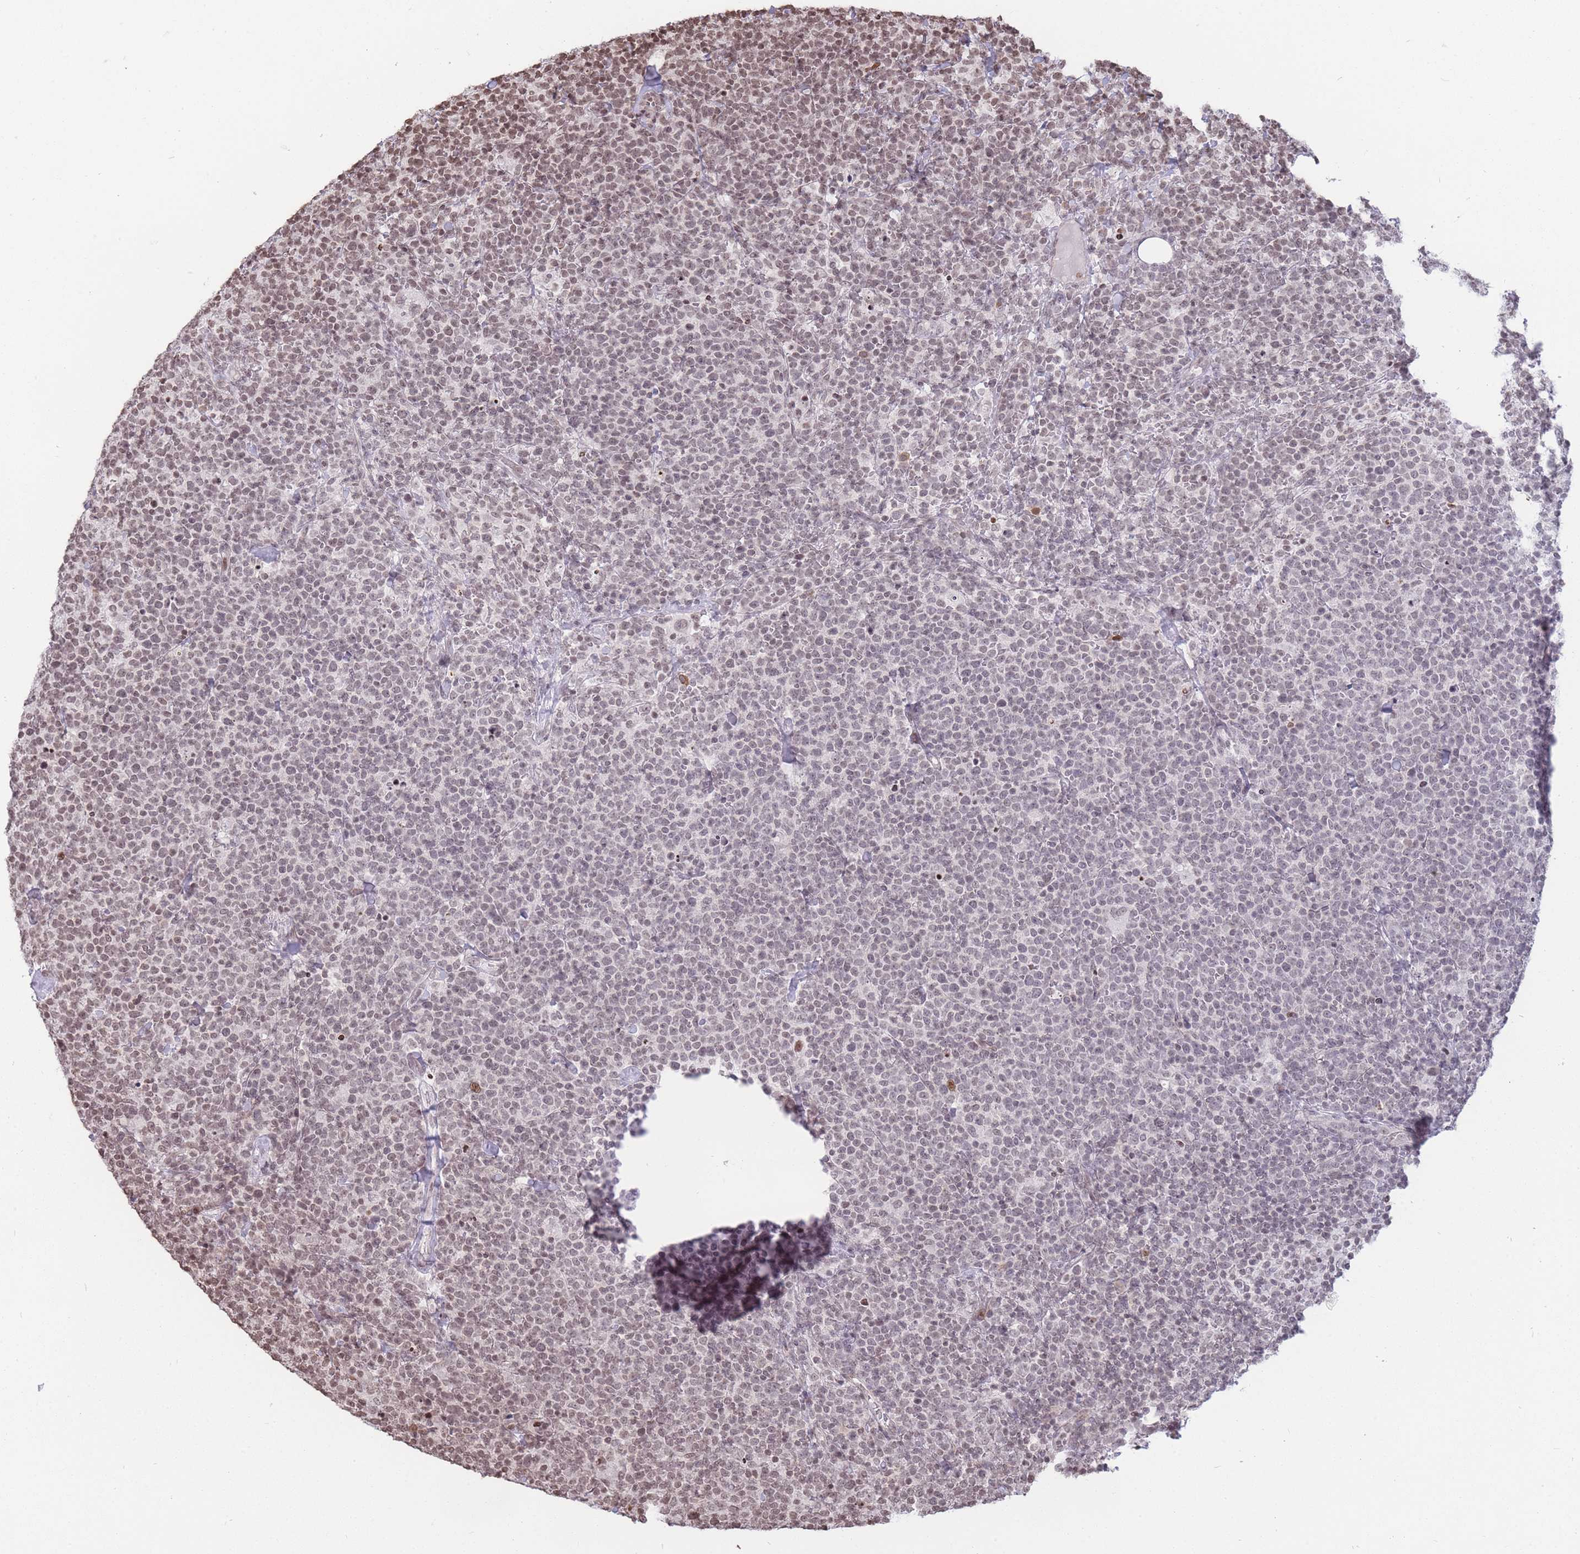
{"staining": {"intensity": "weak", "quantity": "<25%", "location": "nuclear"}, "tissue": "lymphoma", "cell_type": "Tumor cells", "image_type": "cancer", "snomed": [{"axis": "morphology", "description": "Malignant lymphoma, non-Hodgkin's type, High grade"}, {"axis": "topography", "description": "Lymph node"}], "caption": "This micrograph is of lymphoma stained with immunohistochemistry (IHC) to label a protein in brown with the nuclei are counter-stained blue. There is no expression in tumor cells.", "gene": "SHISAL1", "patient": {"sex": "male", "age": 61}}